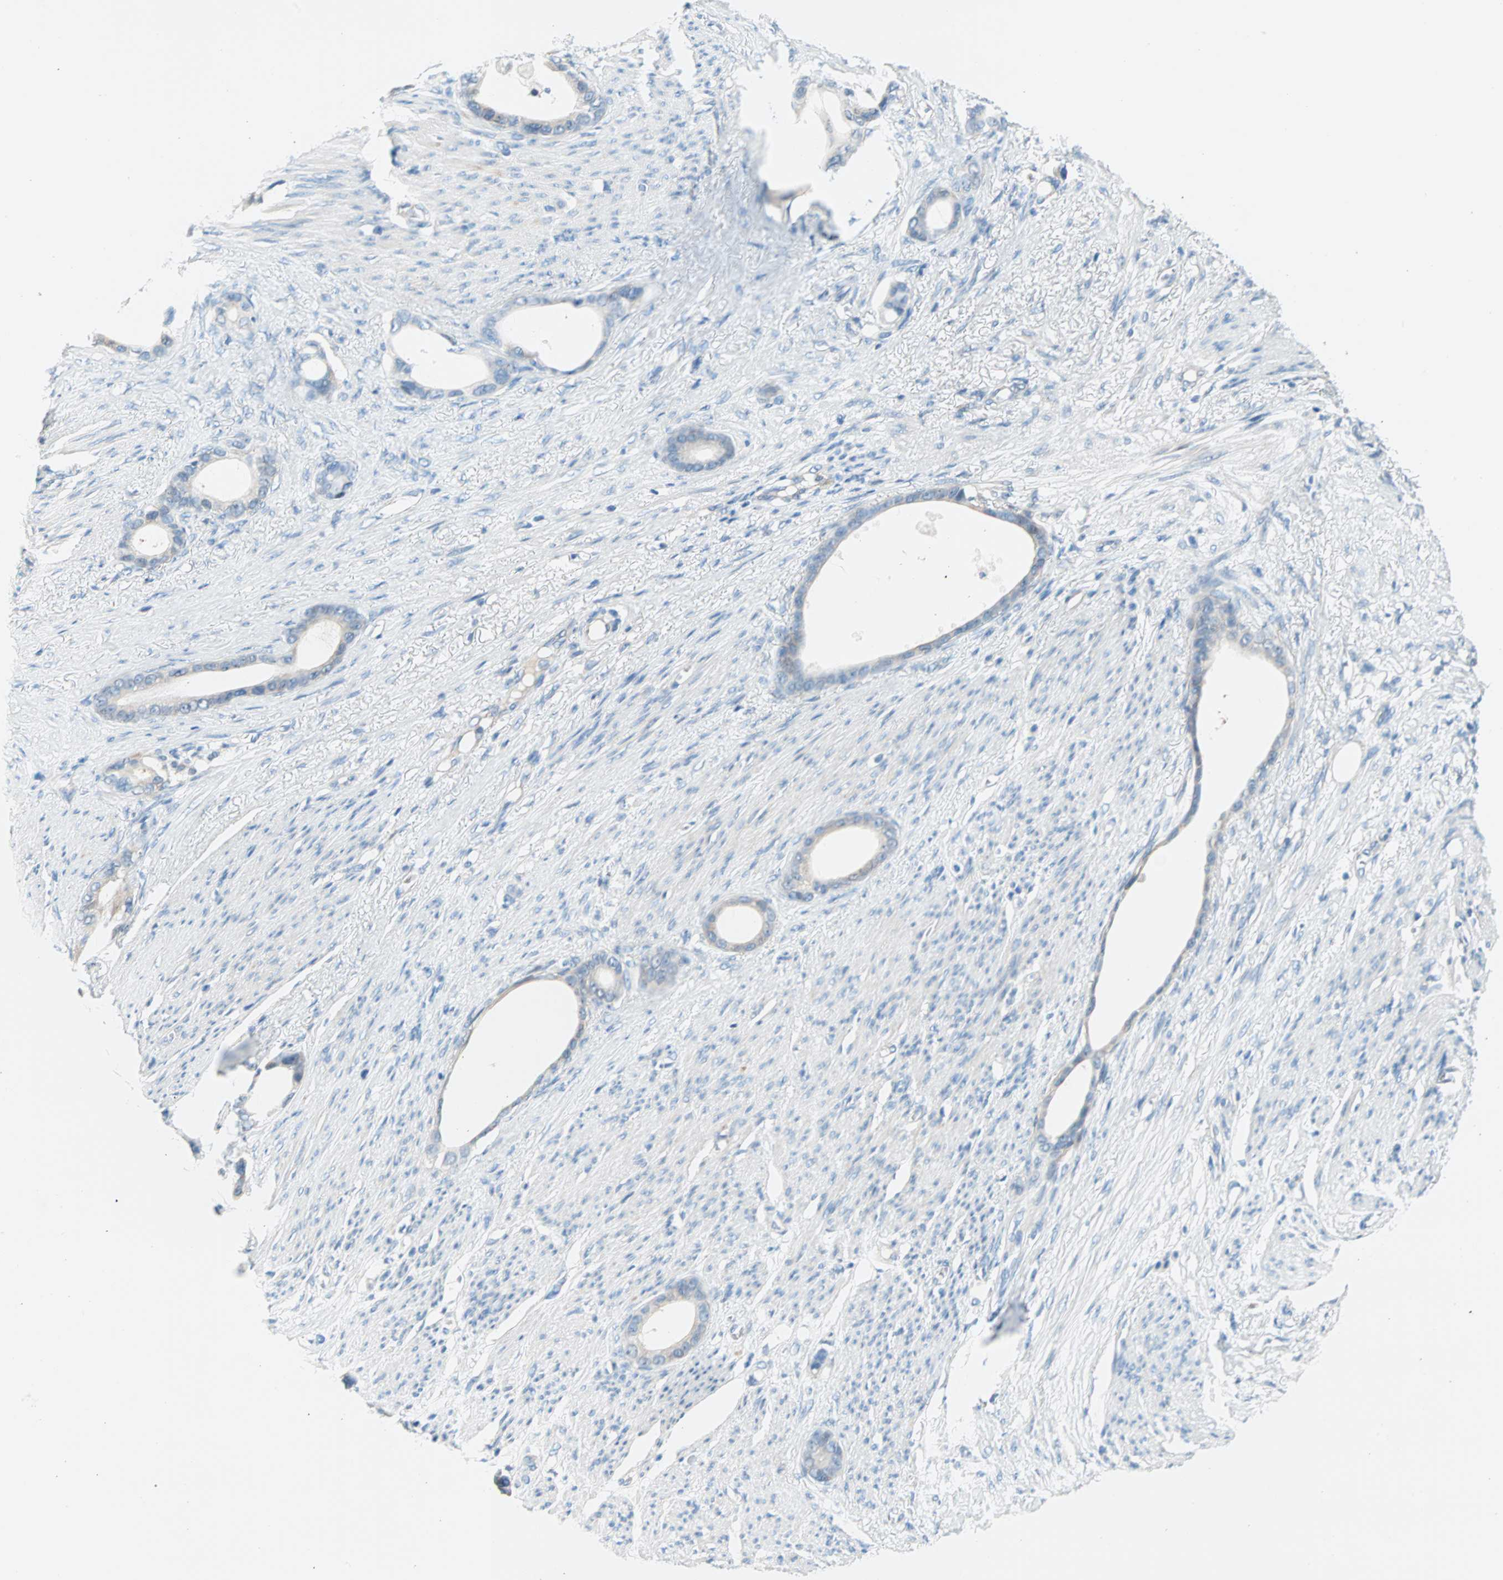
{"staining": {"intensity": "weak", "quantity": "<25%", "location": "cytoplasmic/membranous"}, "tissue": "stomach cancer", "cell_type": "Tumor cells", "image_type": "cancer", "snomed": [{"axis": "morphology", "description": "Adenocarcinoma, NOS"}, {"axis": "topography", "description": "Stomach"}], "caption": "Immunohistochemistry (IHC) micrograph of neoplastic tissue: stomach adenocarcinoma stained with DAB (3,3'-diaminobenzidine) displays no significant protein positivity in tumor cells.", "gene": "TMEM163", "patient": {"sex": "female", "age": 75}}